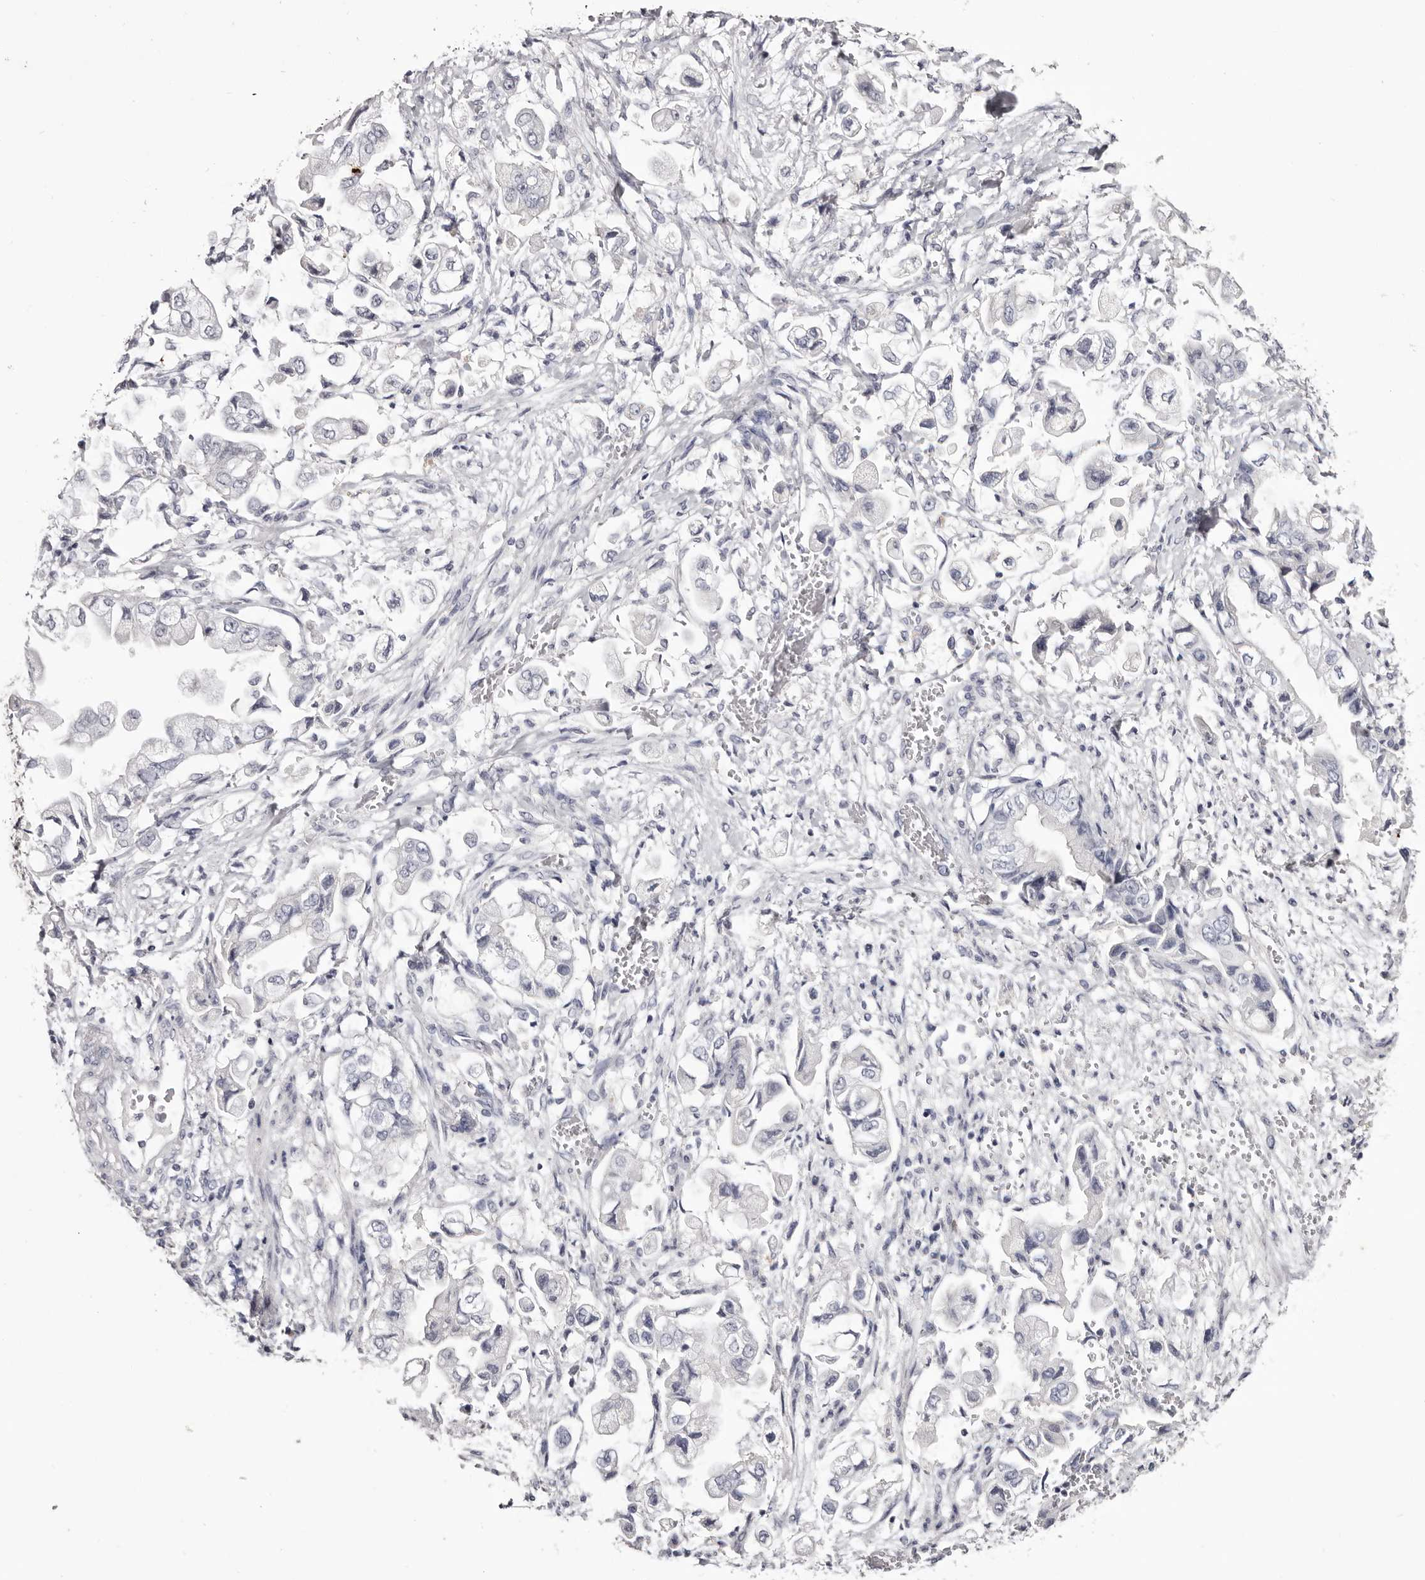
{"staining": {"intensity": "negative", "quantity": "none", "location": "none"}, "tissue": "stomach cancer", "cell_type": "Tumor cells", "image_type": "cancer", "snomed": [{"axis": "morphology", "description": "Adenocarcinoma, NOS"}, {"axis": "topography", "description": "Stomach"}], "caption": "This image is of adenocarcinoma (stomach) stained with IHC to label a protein in brown with the nuclei are counter-stained blue. There is no positivity in tumor cells.", "gene": "CA6", "patient": {"sex": "male", "age": 62}}